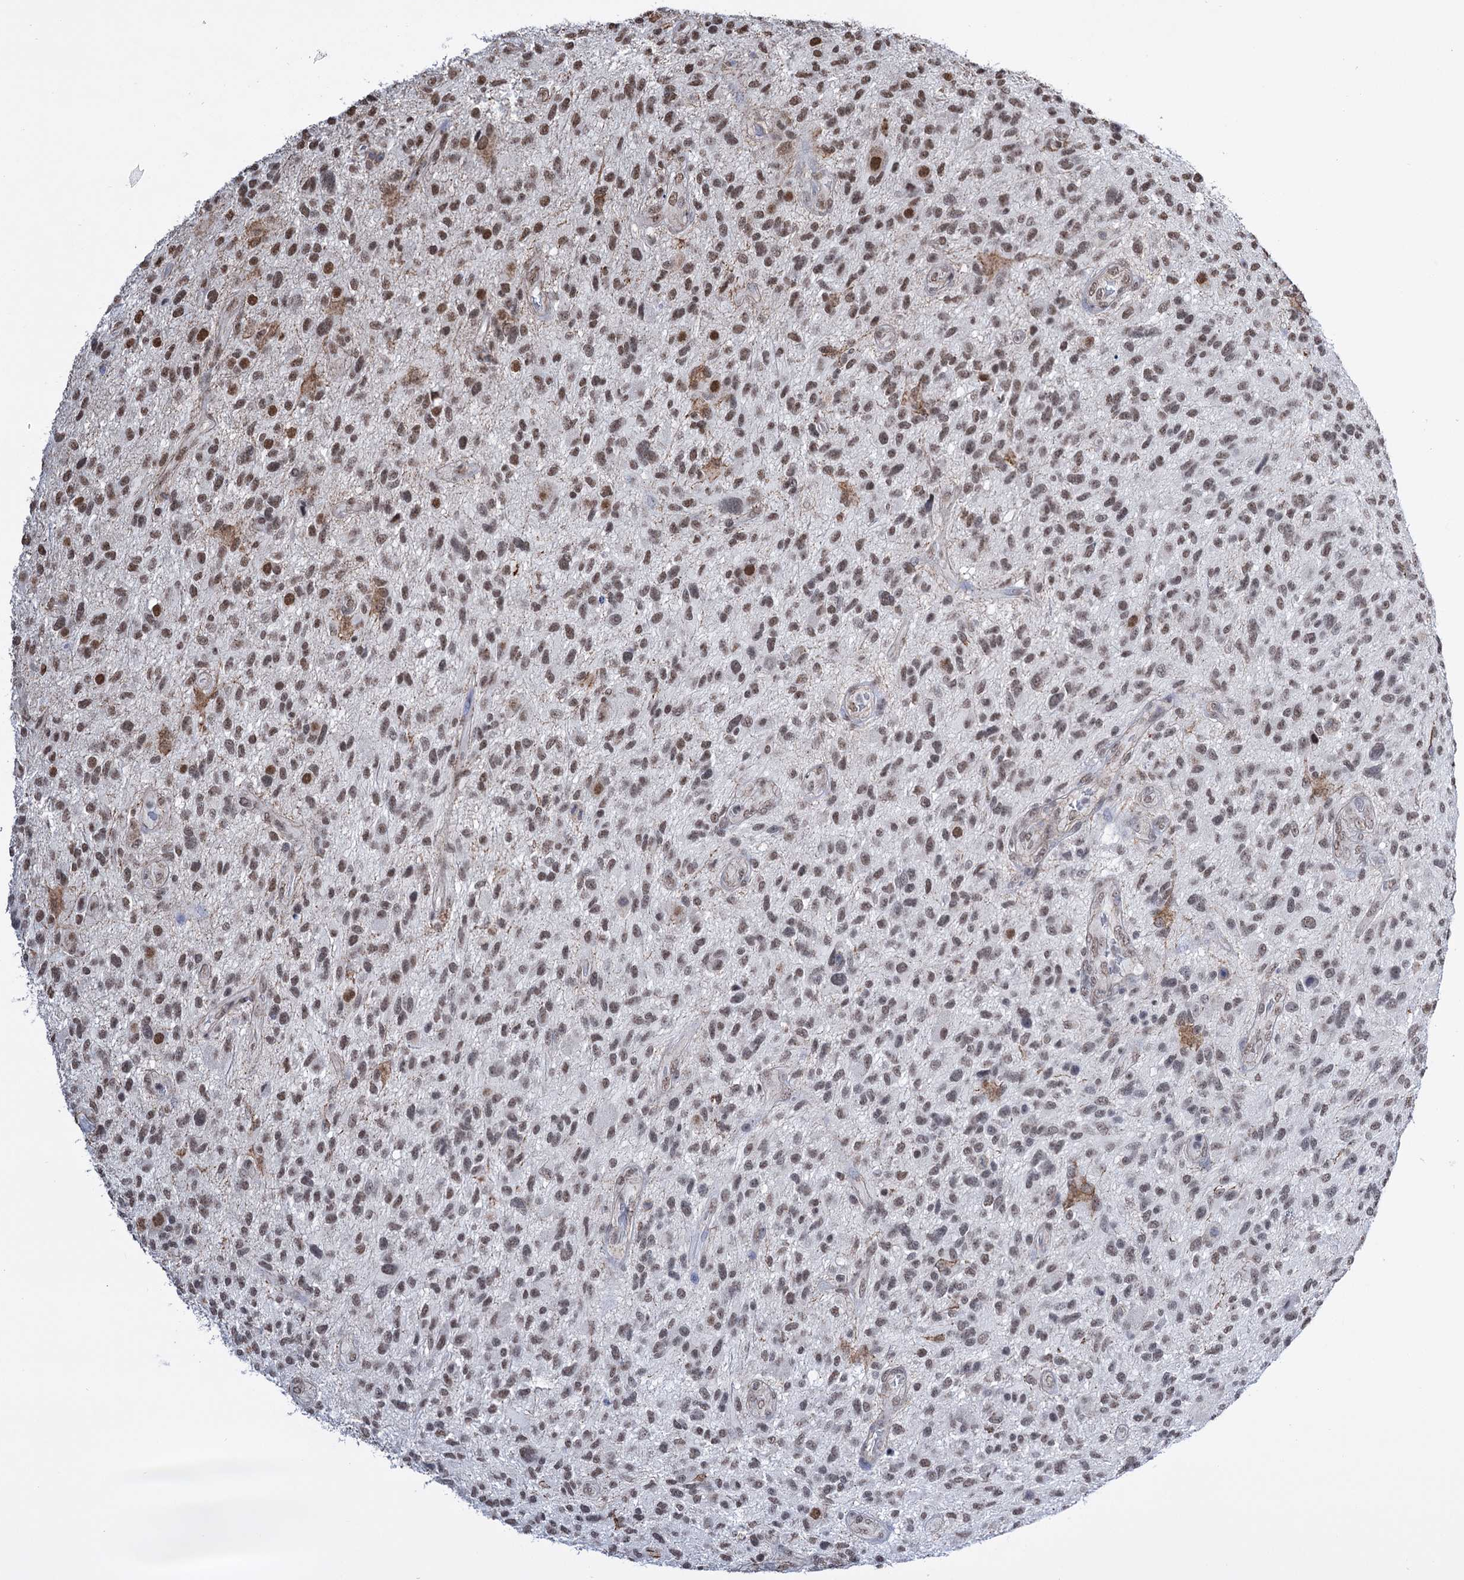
{"staining": {"intensity": "moderate", "quantity": ">75%", "location": "nuclear"}, "tissue": "glioma", "cell_type": "Tumor cells", "image_type": "cancer", "snomed": [{"axis": "morphology", "description": "Glioma, malignant, High grade"}, {"axis": "topography", "description": "Brain"}], "caption": "Tumor cells reveal moderate nuclear staining in about >75% of cells in glioma.", "gene": "ABHD10", "patient": {"sex": "male", "age": 47}}